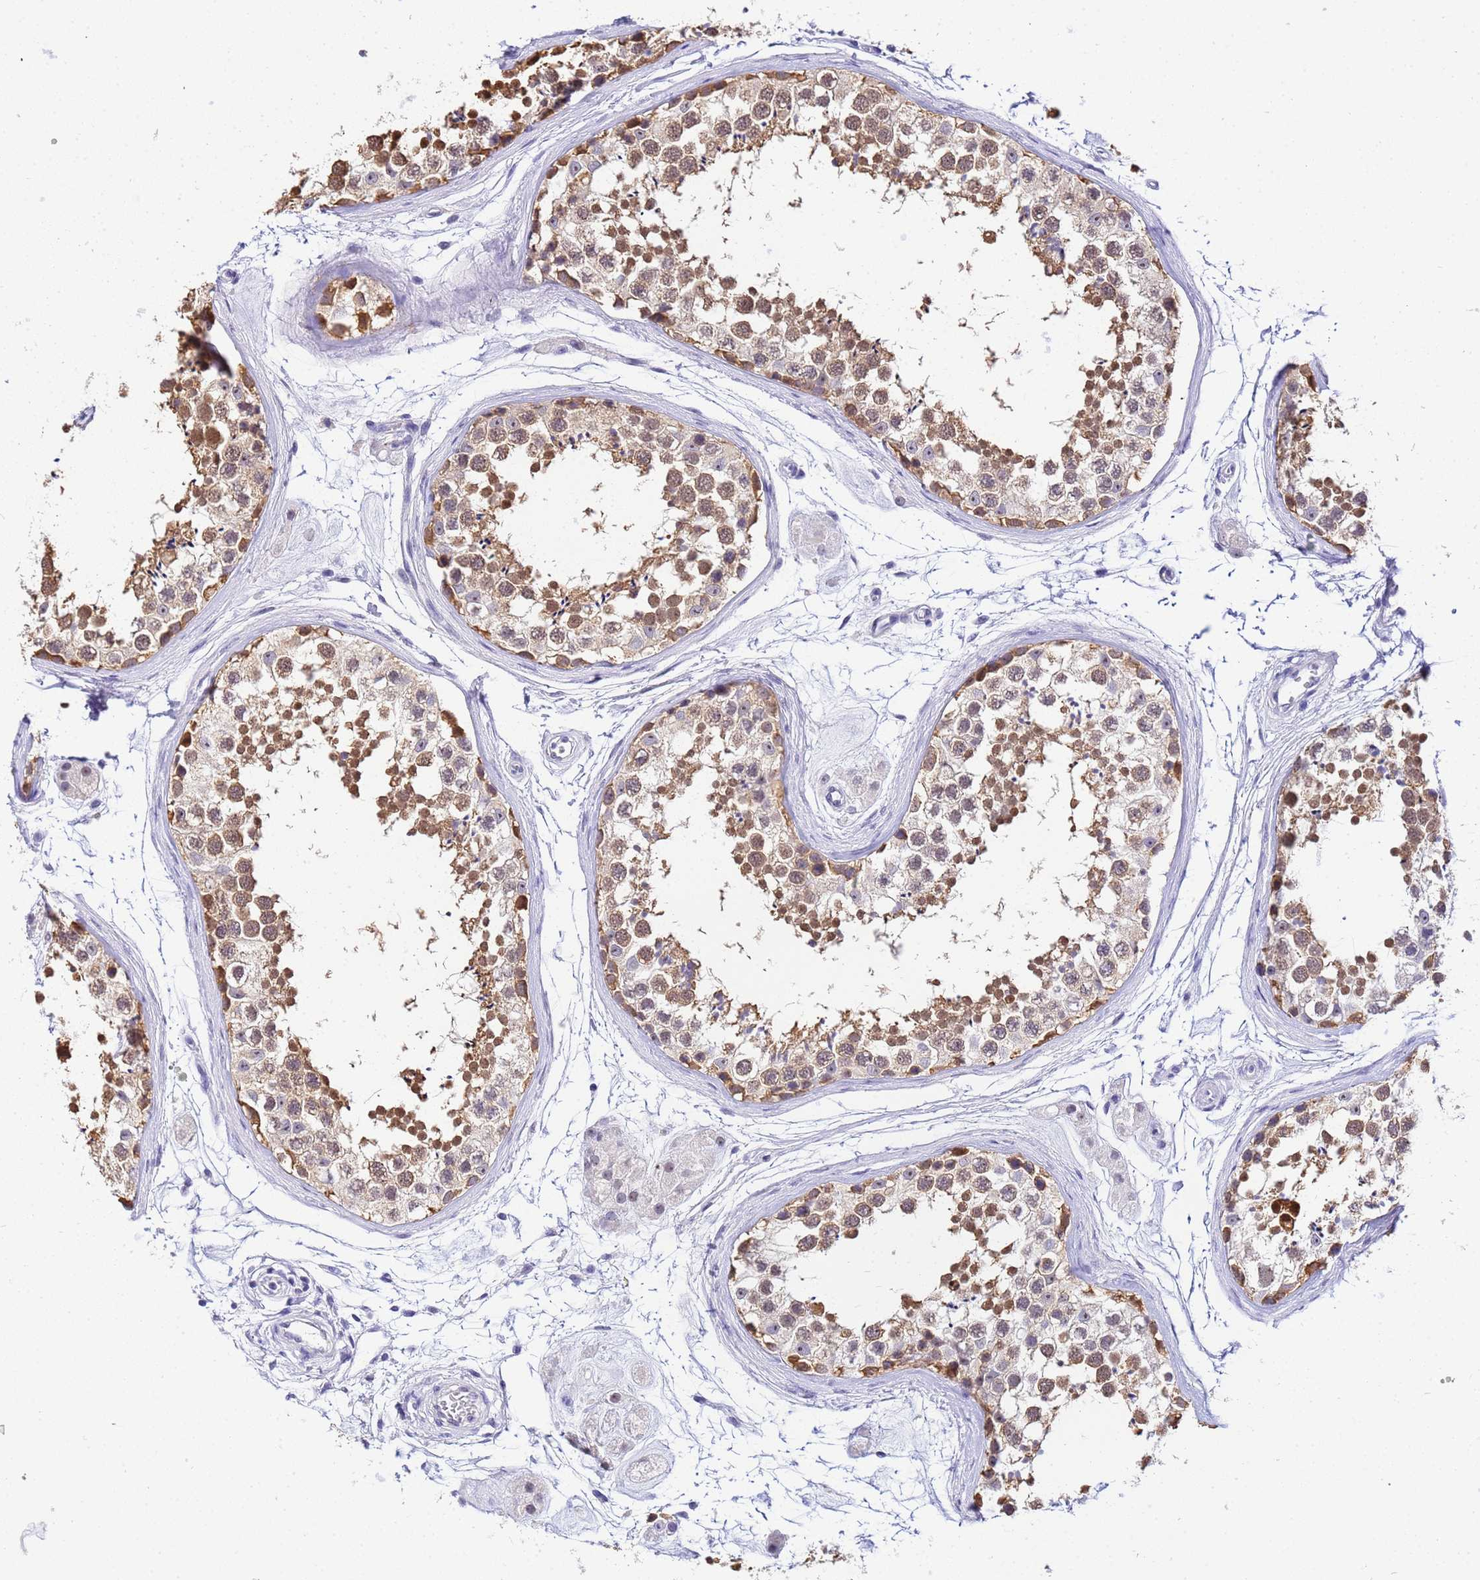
{"staining": {"intensity": "moderate", "quantity": ">75%", "location": "cytoplasmic/membranous,nuclear"}, "tissue": "testis", "cell_type": "Cells in seminiferous ducts", "image_type": "normal", "snomed": [{"axis": "morphology", "description": "Normal tissue, NOS"}, {"axis": "topography", "description": "Testis"}], "caption": "A brown stain highlights moderate cytoplasmic/membranous,nuclear expression of a protein in cells in seminiferous ducts of normal testis. (DAB (3,3'-diaminobenzidine) IHC with brightfield microscopy, high magnification).", "gene": "ACTL6B", "patient": {"sex": "male", "age": 56}}